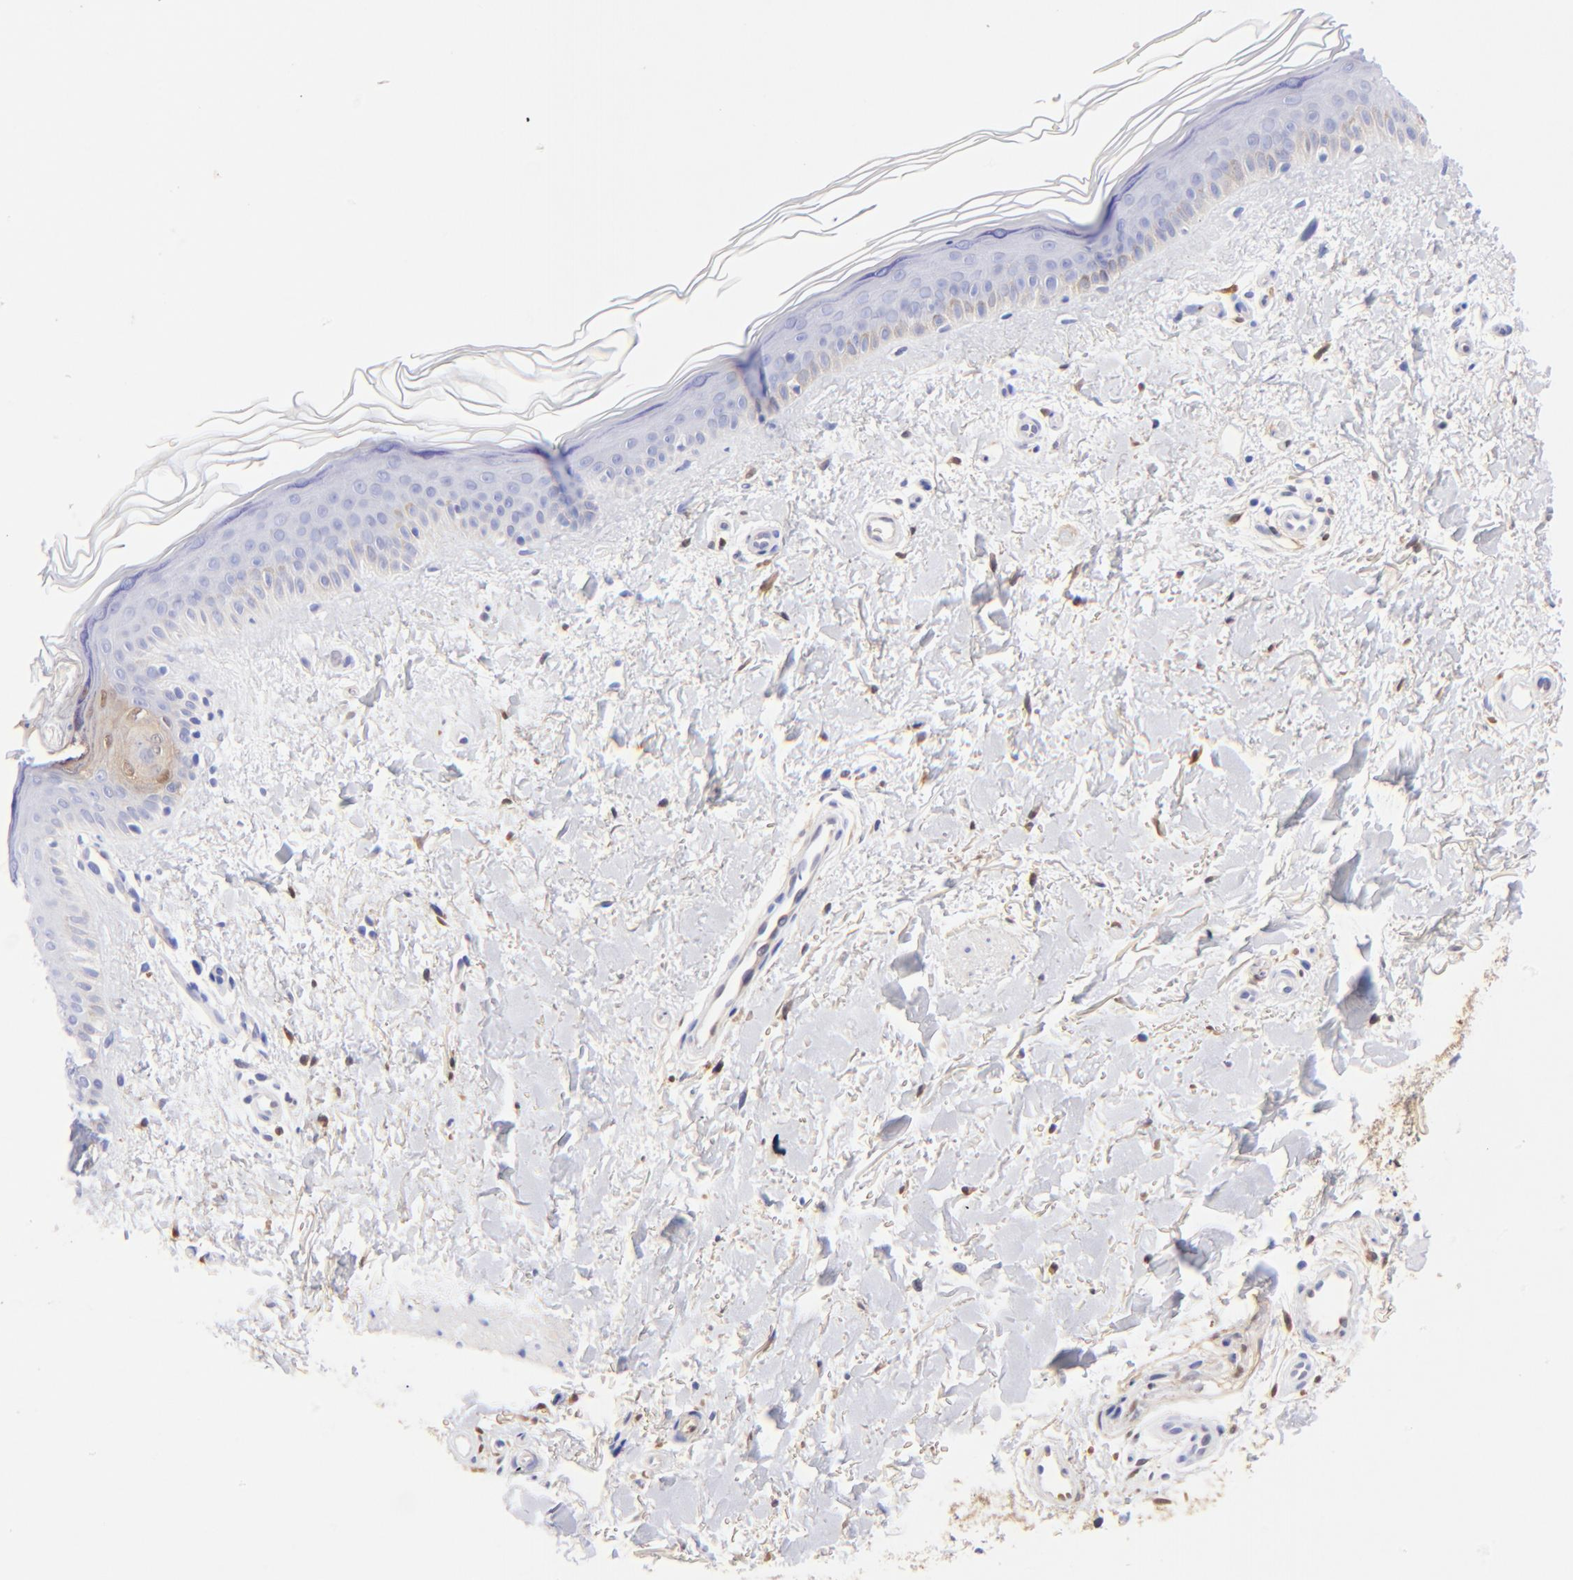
{"staining": {"intensity": "negative", "quantity": "none", "location": "none"}, "tissue": "skin", "cell_type": "Fibroblasts", "image_type": "normal", "snomed": [{"axis": "morphology", "description": "Normal tissue, NOS"}, {"axis": "topography", "description": "Skin"}], "caption": "A high-resolution histopathology image shows immunohistochemistry staining of normal skin, which reveals no significant expression in fibroblasts.", "gene": "ALDH1A1", "patient": {"sex": "female", "age": 19}}